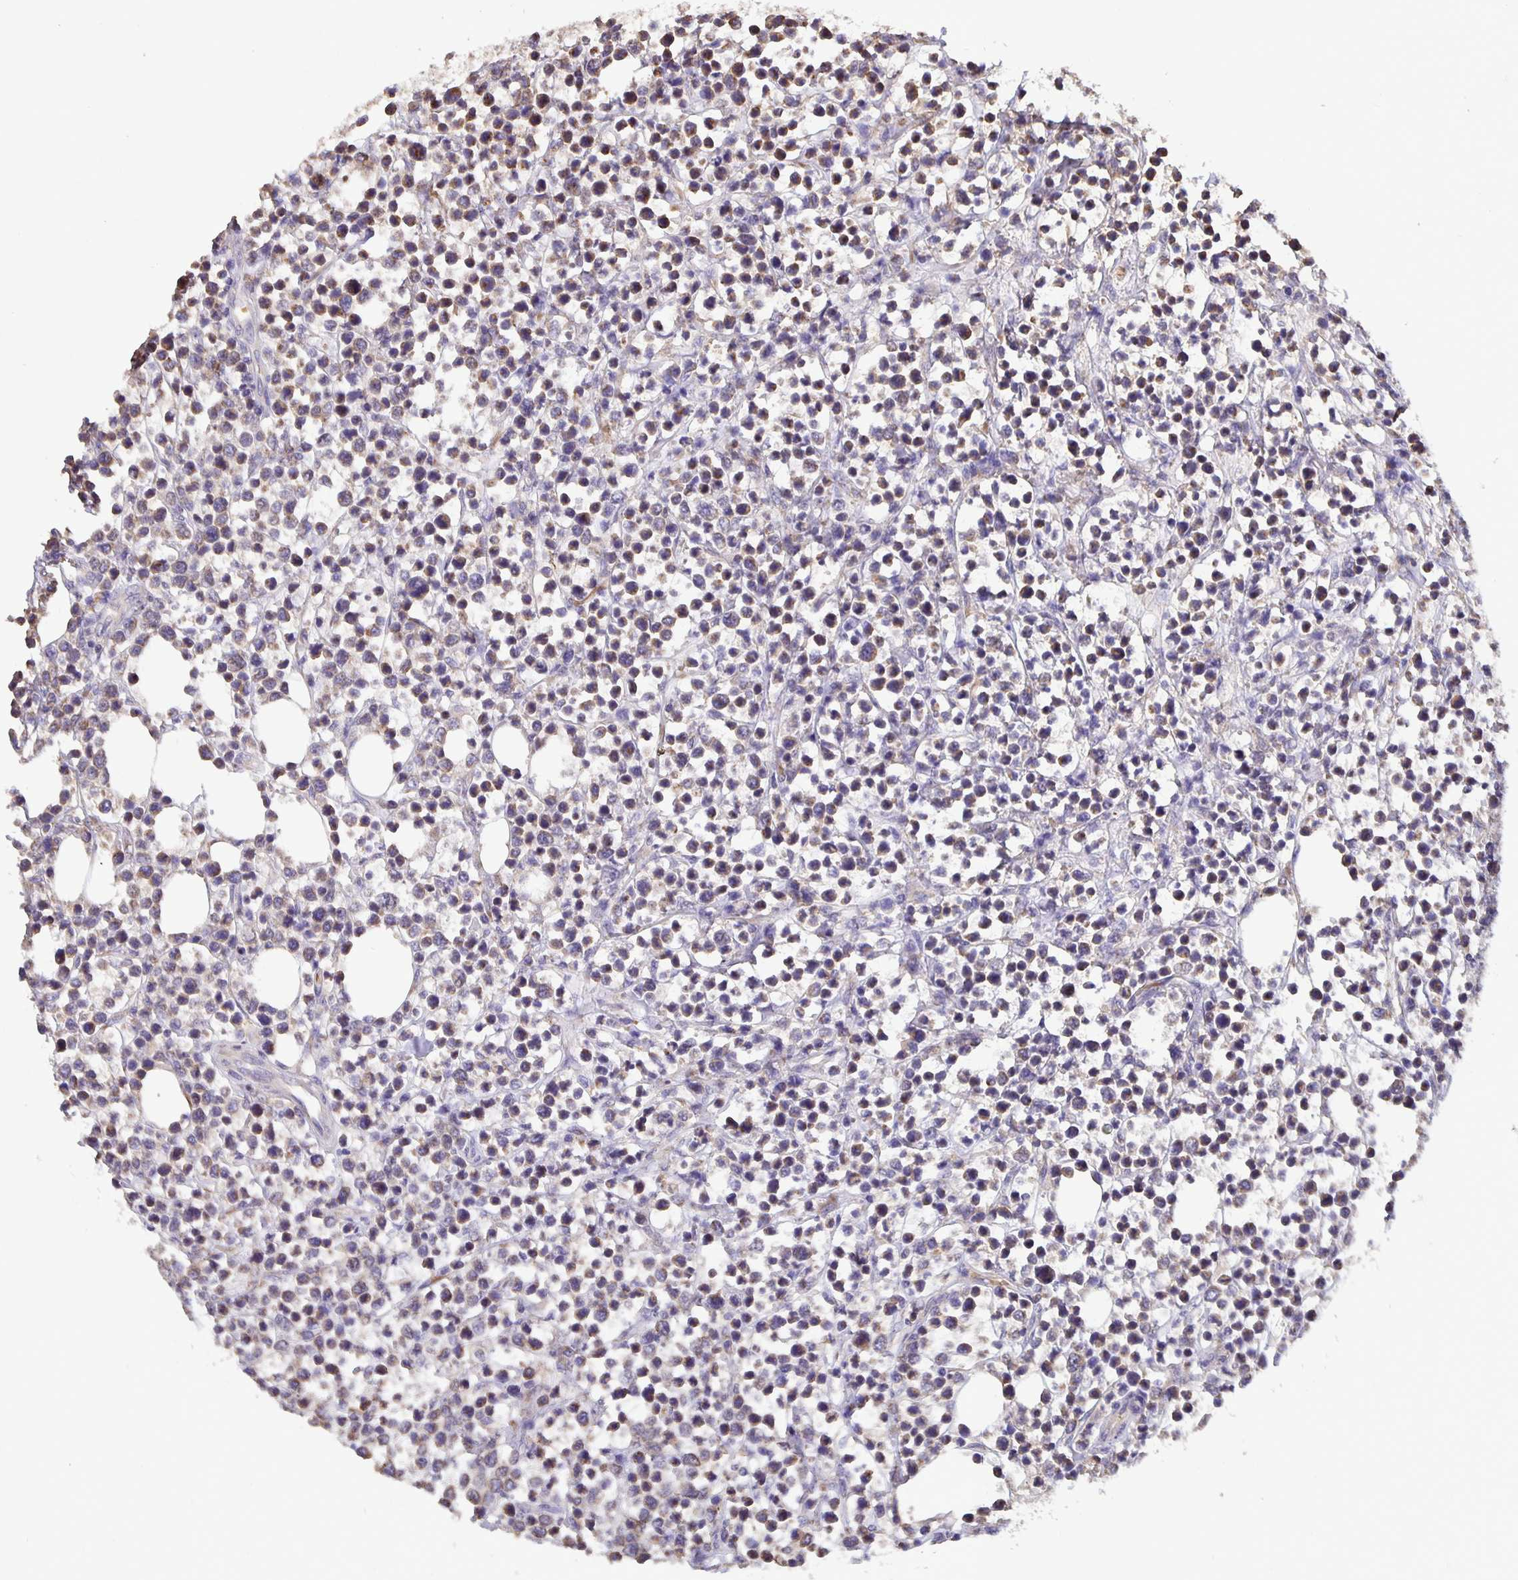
{"staining": {"intensity": "weak", "quantity": "25%-75%", "location": "cytoplasmic/membranous"}, "tissue": "lymphoma", "cell_type": "Tumor cells", "image_type": "cancer", "snomed": [{"axis": "morphology", "description": "Malignant lymphoma, non-Hodgkin's type, Low grade"}, {"axis": "topography", "description": "Lymph node"}], "caption": "Low-grade malignant lymphoma, non-Hodgkin's type stained with a protein marker shows weak staining in tumor cells.", "gene": "TMEM71", "patient": {"sex": "male", "age": 60}}